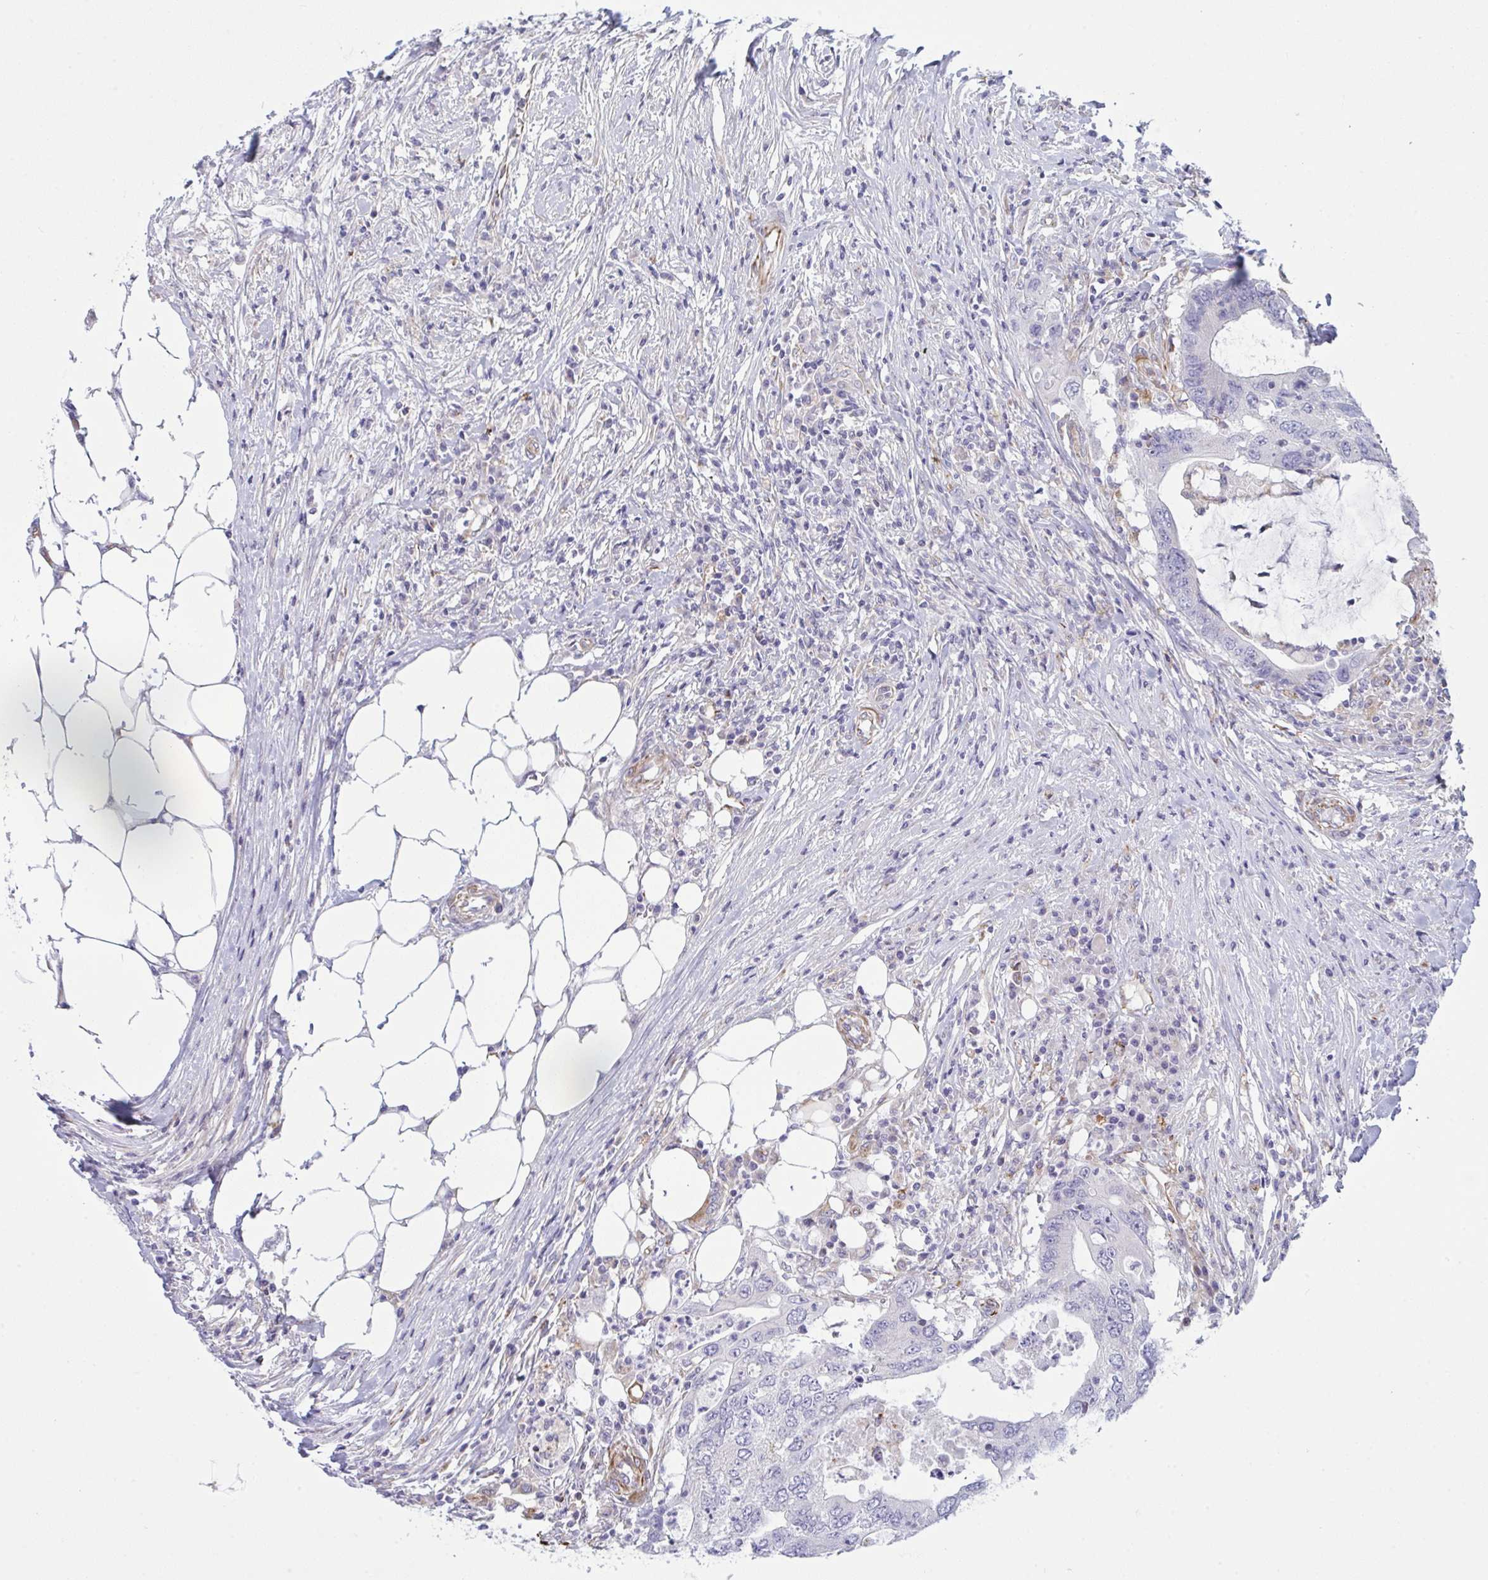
{"staining": {"intensity": "negative", "quantity": "none", "location": "none"}, "tissue": "colorectal cancer", "cell_type": "Tumor cells", "image_type": "cancer", "snomed": [{"axis": "morphology", "description": "Adenocarcinoma, NOS"}, {"axis": "topography", "description": "Colon"}], "caption": "The photomicrograph shows no staining of tumor cells in colorectal cancer (adenocarcinoma).", "gene": "DCBLD1", "patient": {"sex": "male", "age": 71}}